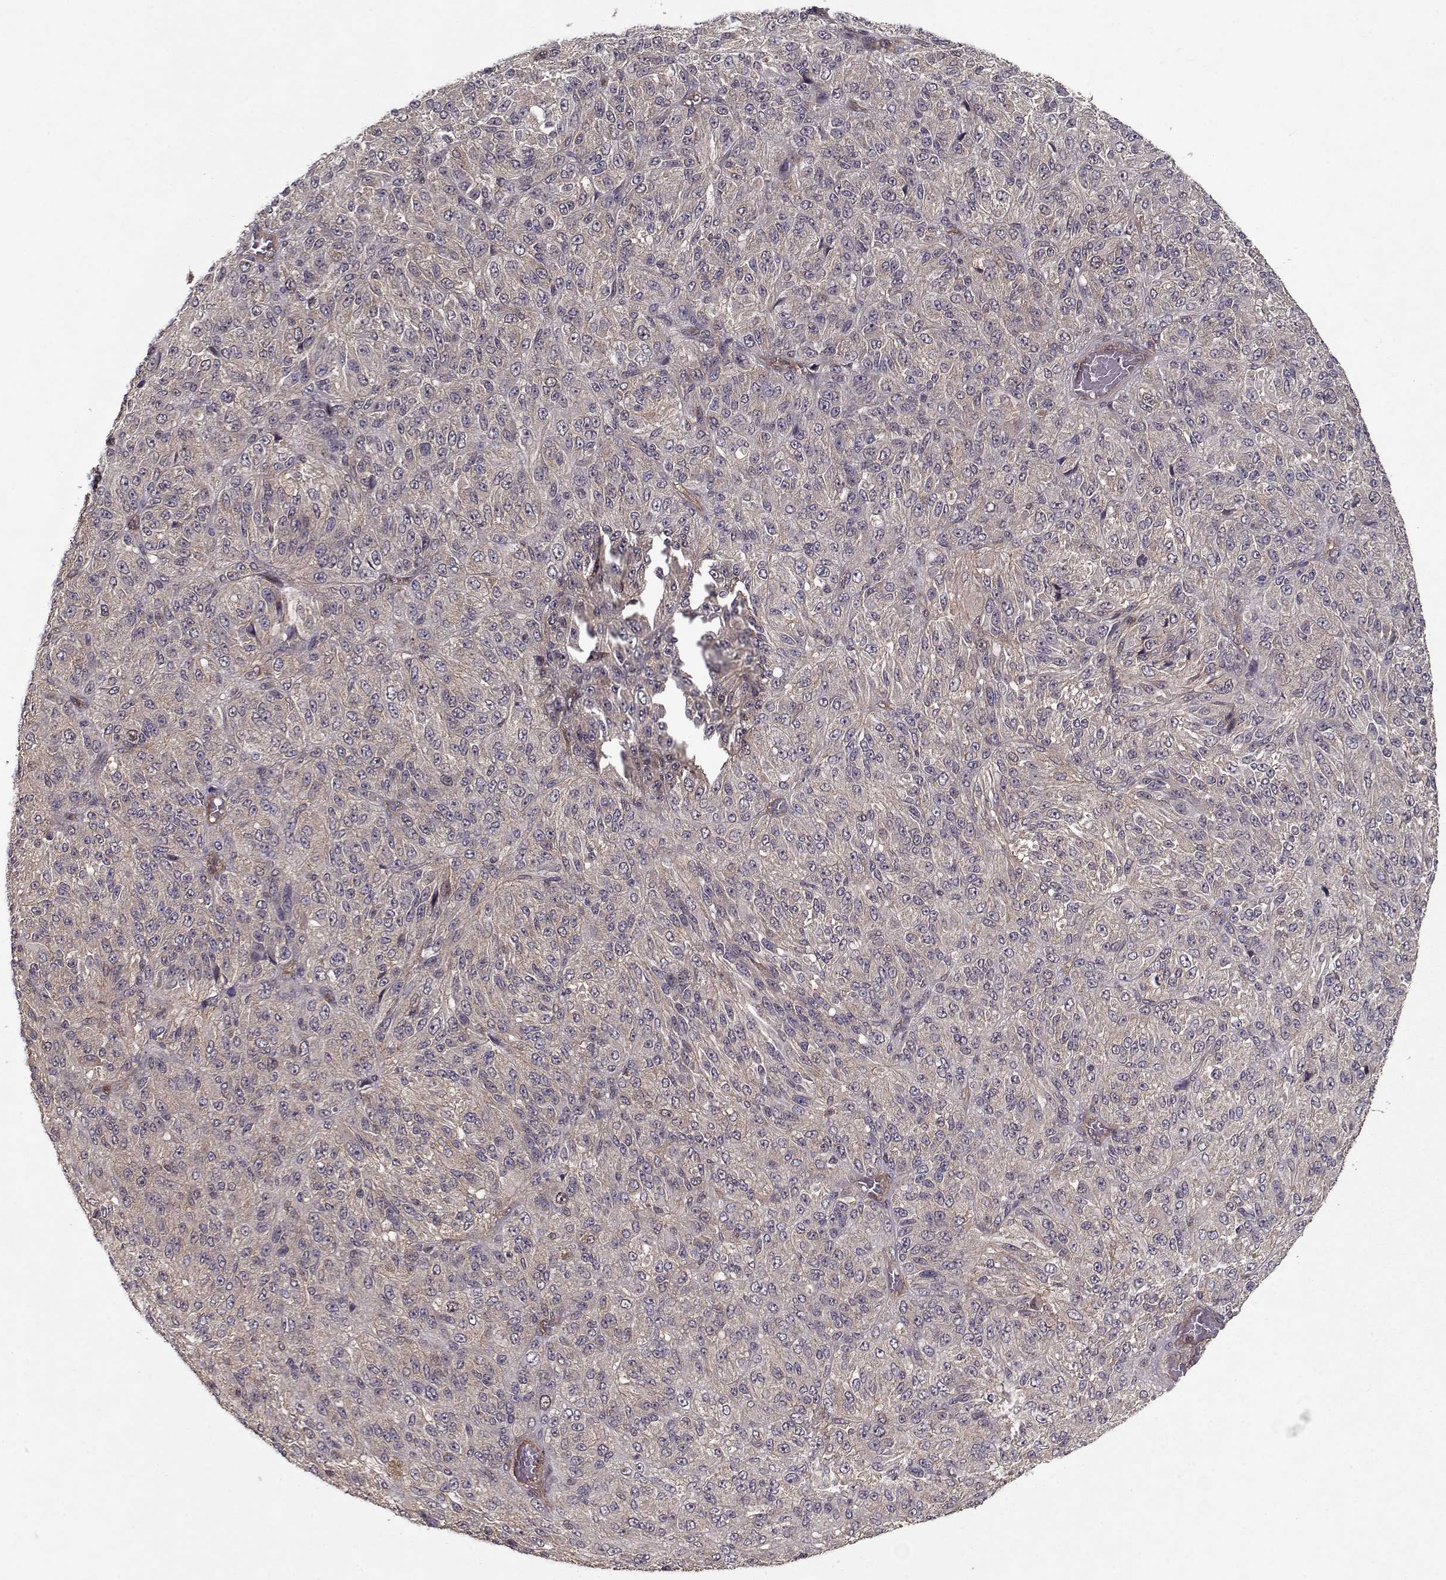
{"staining": {"intensity": "moderate", "quantity": "25%-75%", "location": "cytoplasmic/membranous"}, "tissue": "melanoma", "cell_type": "Tumor cells", "image_type": "cancer", "snomed": [{"axis": "morphology", "description": "Malignant melanoma, Metastatic site"}, {"axis": "topography", "description": "Brain"}], "caption": "Immunohistochemistry staining of melanoma, which displays medium levels of moderate cytoplasmic/membranous staining in approximately 25%-75% of tumor cells indicating moderate cytoplasmic/membranous protein expression. The staining was performed using DAB (brown) for protein detection and nuclei were counterstained in hematoxylin (blue).", "gene": "PPP1R12A", "patient": {"sex": "female", "age": 56}}